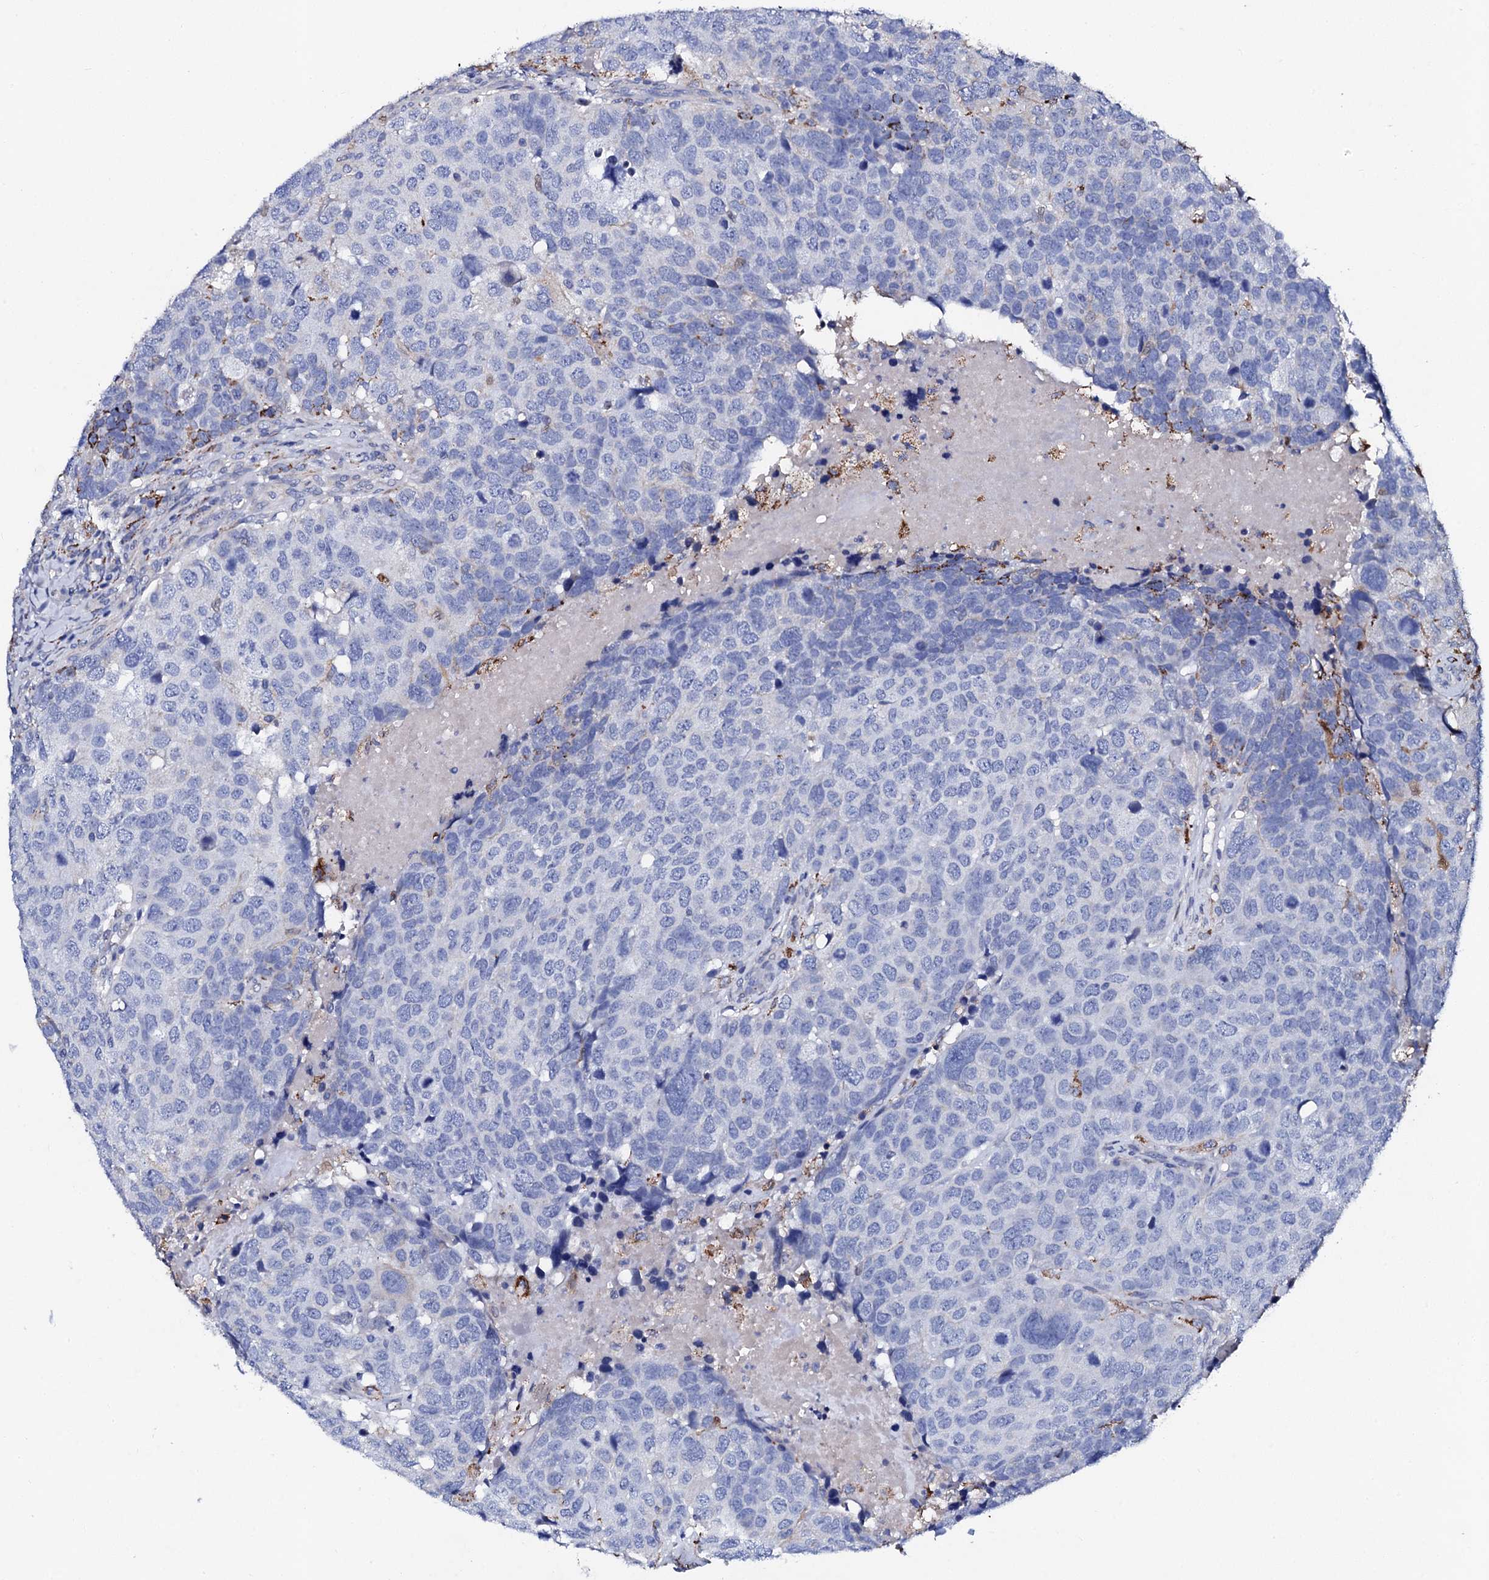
{"staining": {"intensity": "negative", "quantity": "none", "location": "none"}, "tissue": "head and neck cancer", "cell_type": "Tumor cells", "image_type": "cancer", "snomed": [{"axis": "morphology", "description": "Squamous cell carcinoma, NOS"}, {"axis": "topography", "description": "Head-Neck"}], "caption": "This is an IHC image of human head and neck squamous cell carcinoma. There is no positivity in tumor cells.", "gene": "KLHL32", "patient": {"sex": "male", "age": 66}}